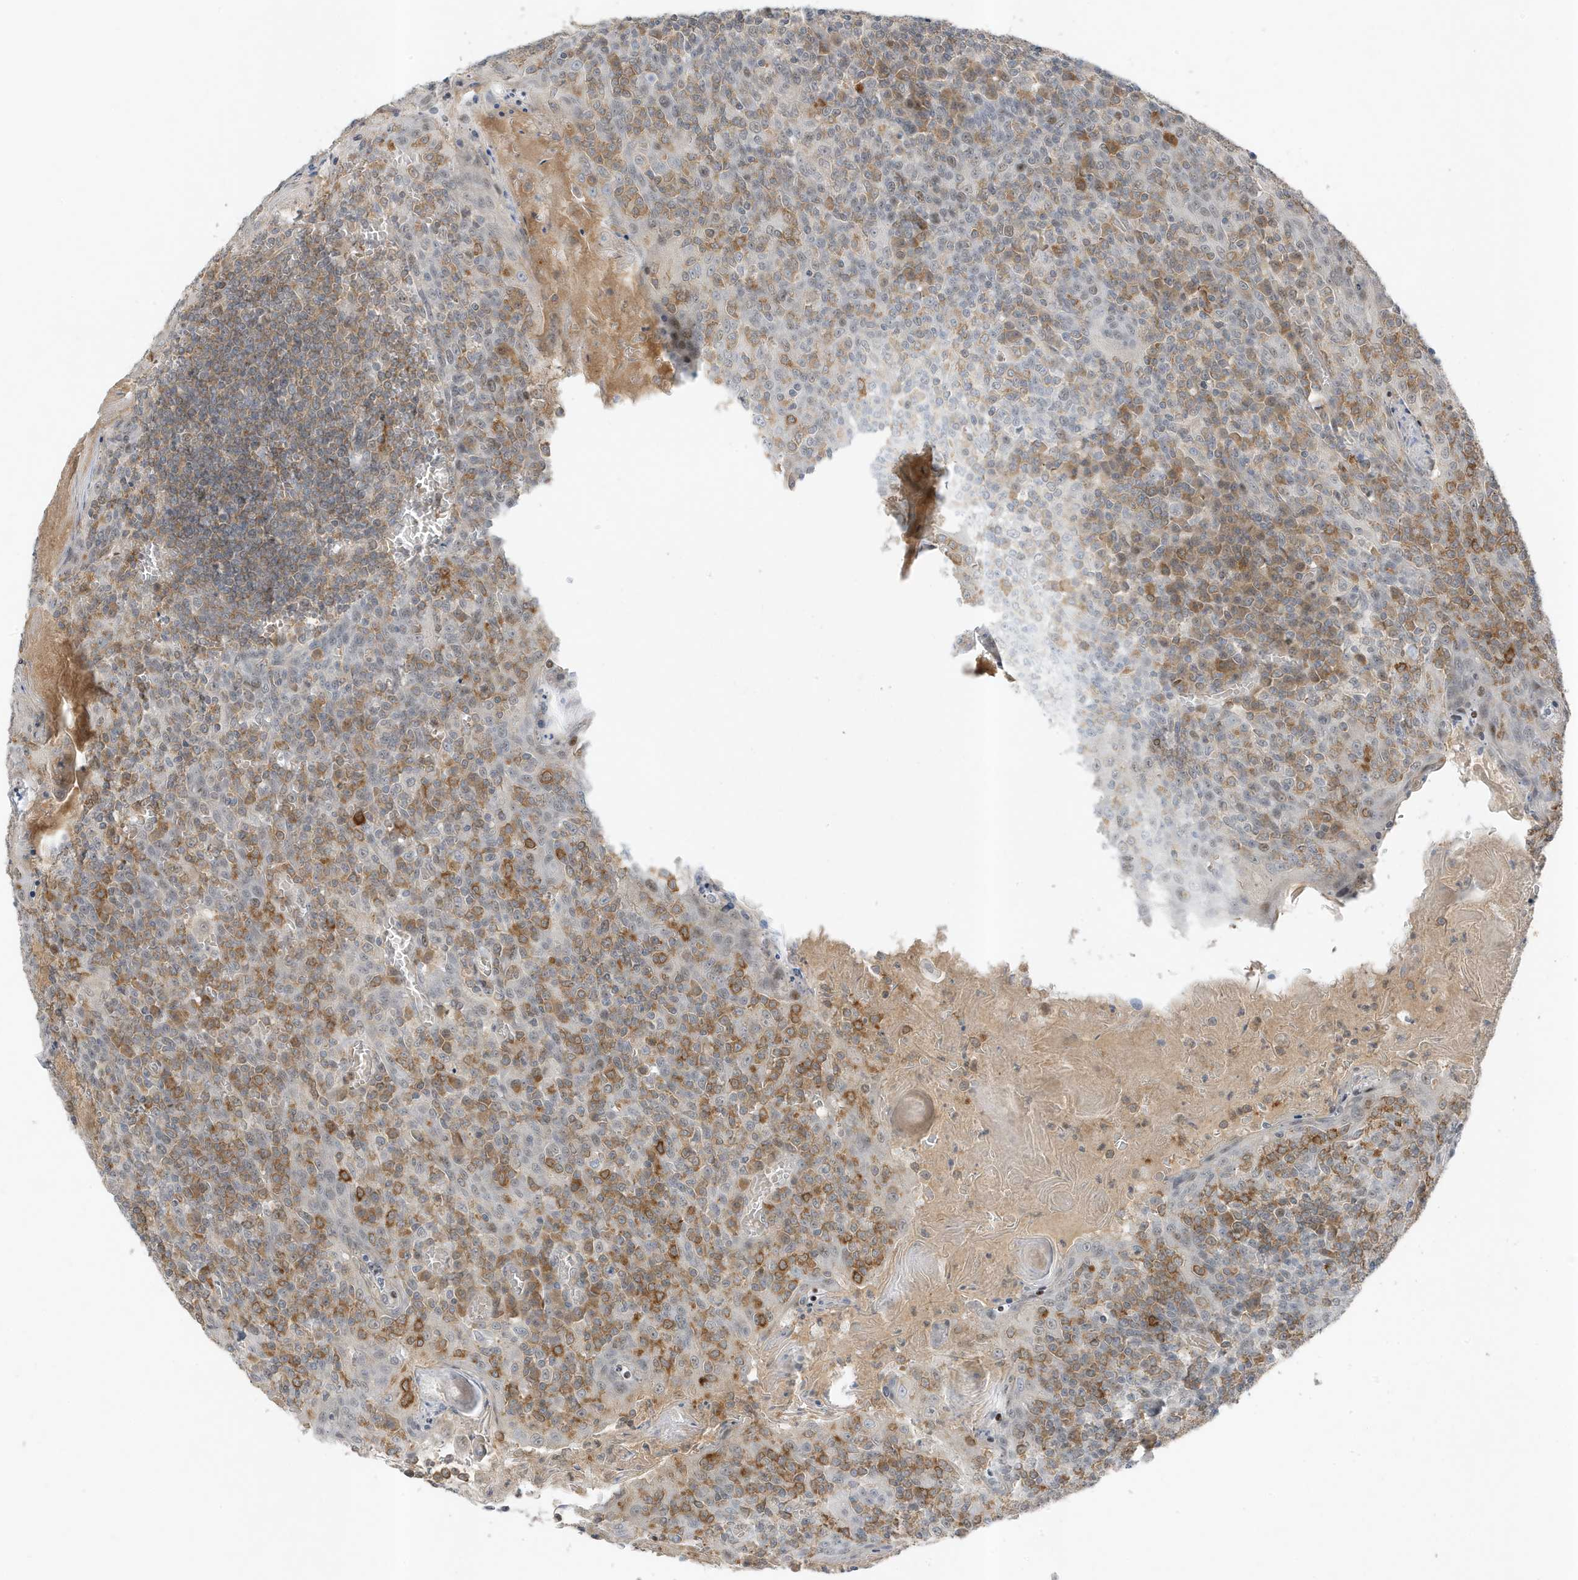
{"staining": {"intensity": "moderate", "quantity": "25%-75%", "location": "cytoplasmic/membranous"}, "tissue": "tonsil", "cell_type": "Germinal center cells", "image_type": "normal", "snomed": [{"axis": "morphology", "description": "Normal tissue, NOS"}, {"axis": "topography", "description": "Tonsil"}], "caption": "This micrograph exhibits IHC staining of normal human tonsil, with medium moderate cytoplasmic/membranous staining in approximately 25%-75% of germinal center cells.", "gene": "MAST3", "patient": {"sex": "female", "age": 19}}